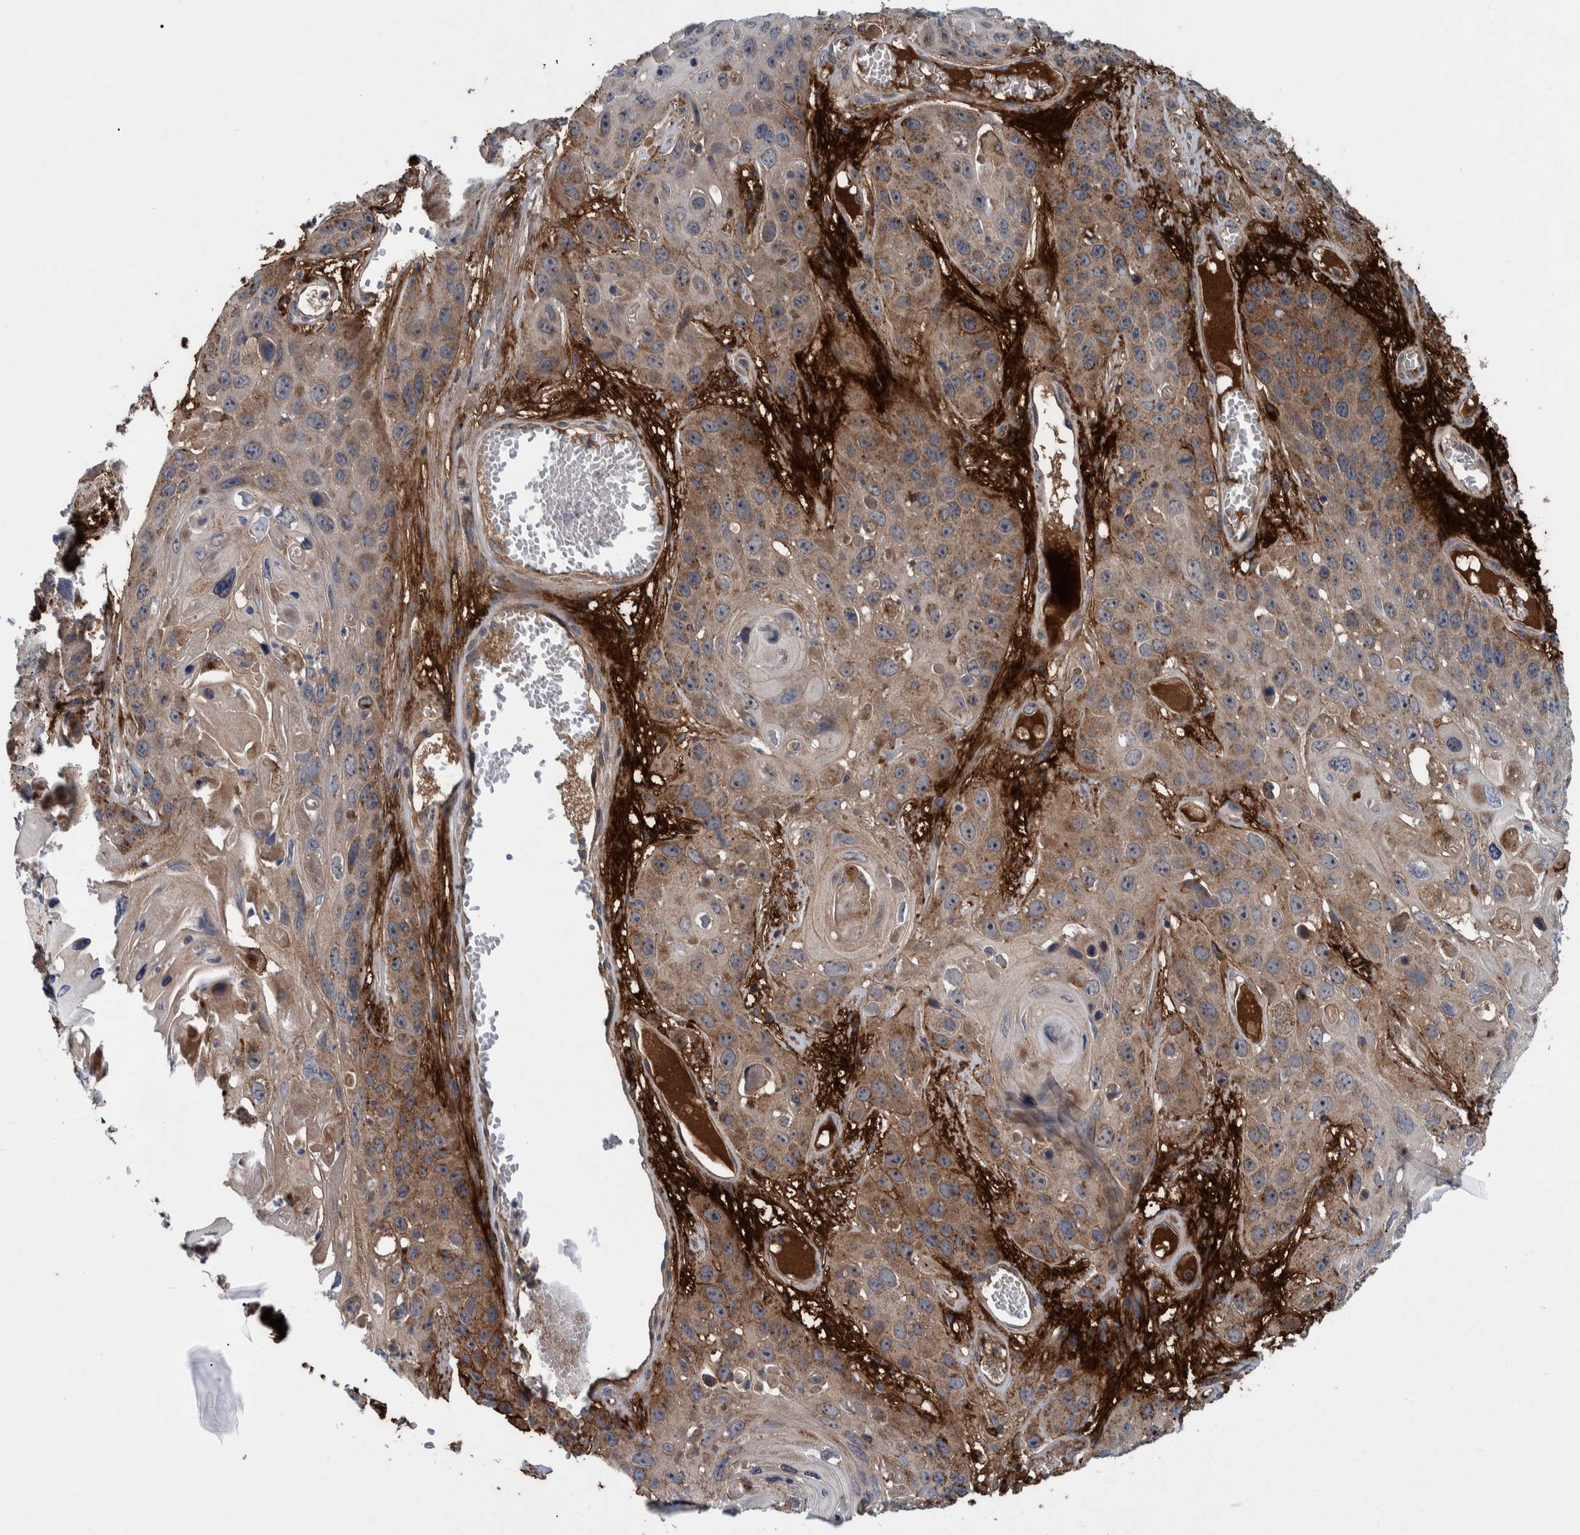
{"staining": {"intensity": "moderate", "quantity": ">75%", "location": "cytoplasmic/membranous"}, "tissue": "skin cancer", "cell_type": "Tumor cells", "image_type": "cancer", "snomed": [{"axis": "morphology", "description": "Squamous cell carcinoma, NOS"}, {"axis": "topography", "description": "Skin"}], "caption": "Immunohistochemistry (DAB (3,3'-diaminobenzidine)) staining of human skin cancer reveals moderate cytoplasmic/membranous protein staining in approximately >75% of tumor cells. The staining is performed using DAB brown chromogen to label protein expression. The nuclei are counter-stained blue using hematoxylin.", "gene": "ITIH3", "patient": {"sex": "male", "age": 55}}